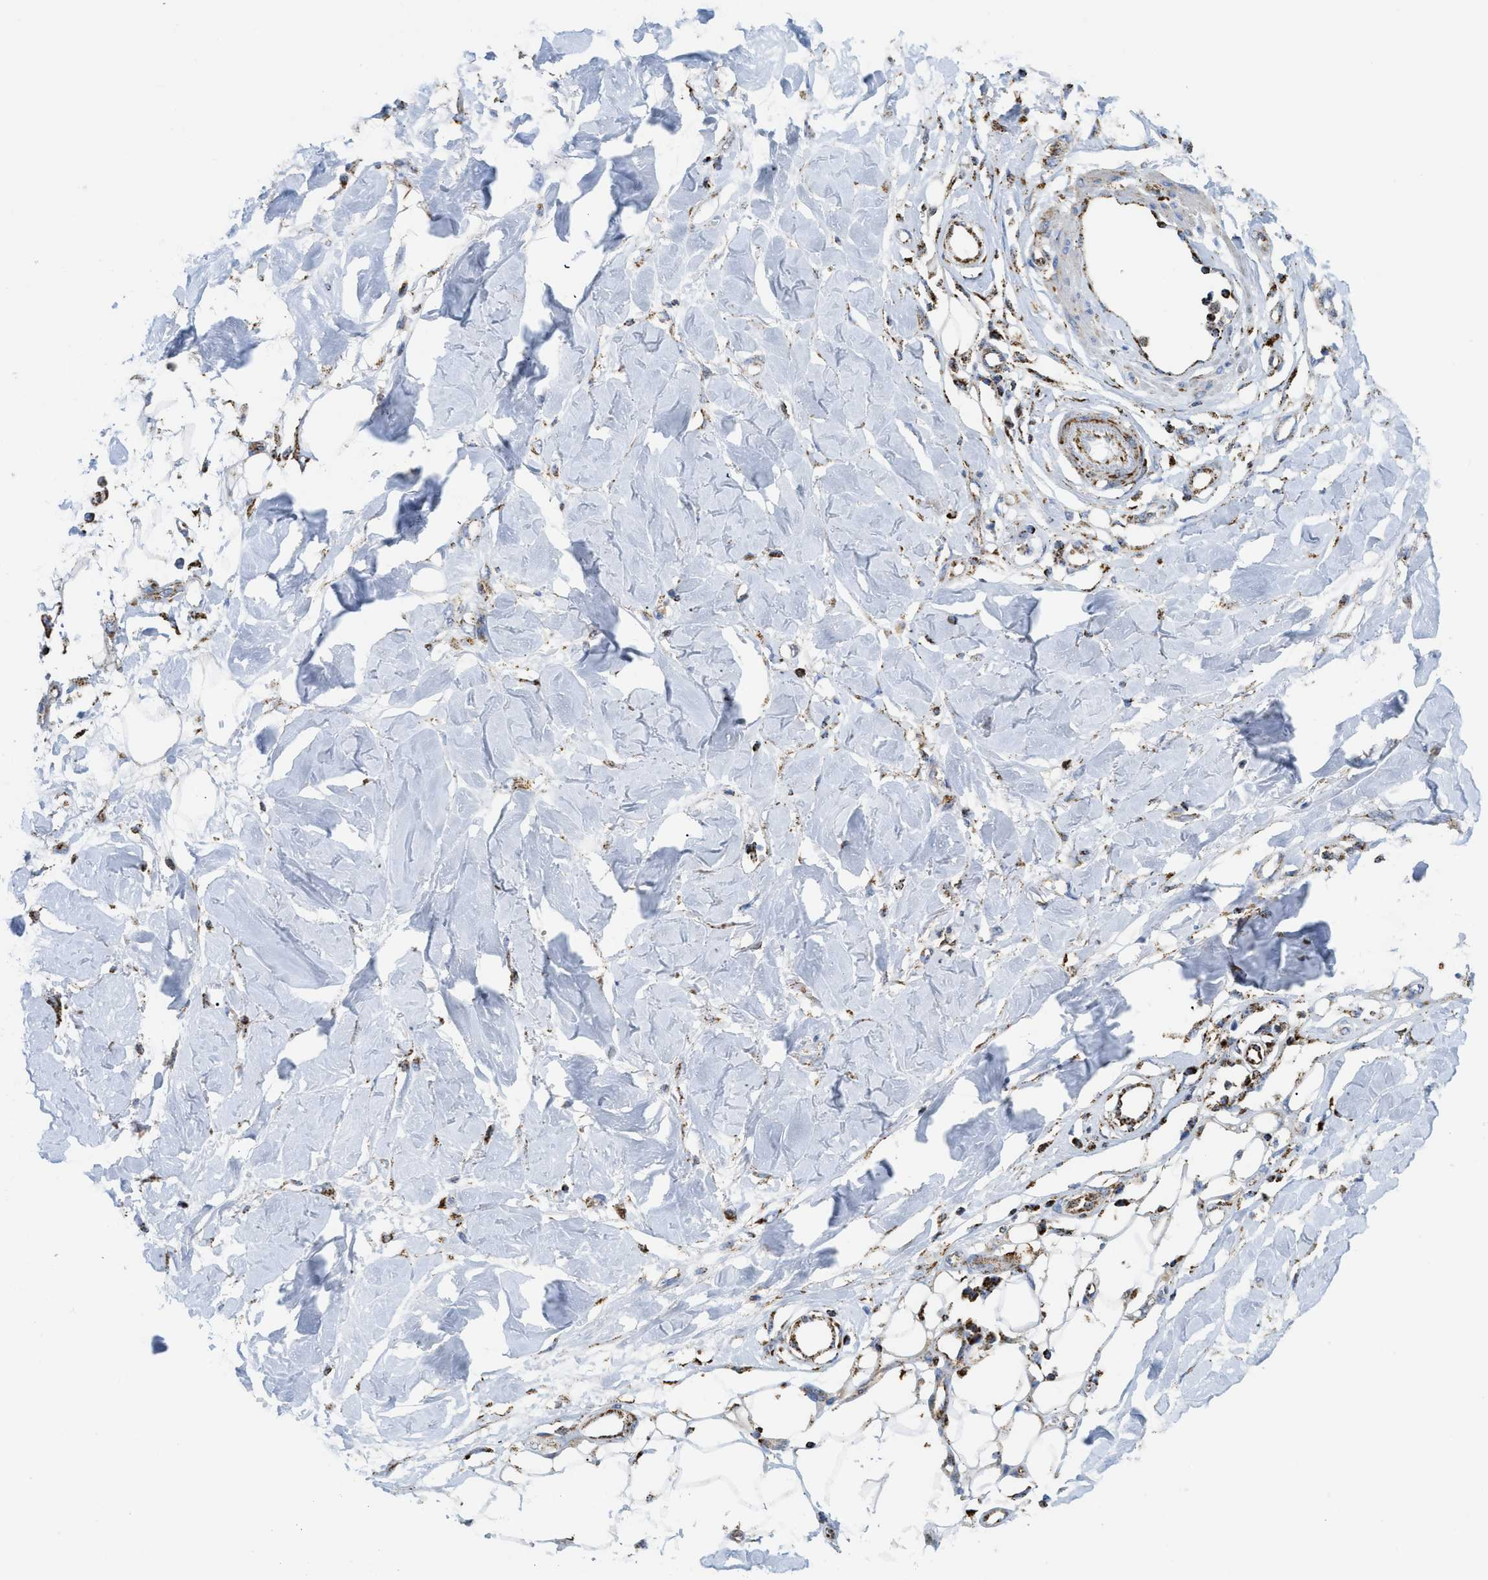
{"staining": {"intensity": "negative", "quantity": "none", "location": "none"}, "tissue": "adipose tissue", "cell_type": "Adipocytes", "image_type": "normal", "snomed": [{"axis": "morphology", "description": "Normal tissue, NOS"}, {"axis": "morphology", "description": "Squamous cell carcinoma, NOS"}, {"axis": "topography", "description": "Skin"}, {"axis": "topography", "description": "Peripheral nerve tissue"}], "caption": "Immunohistochemical staining of normal human adipose tissue reveals no significant positivity in adipocytes.", "gene": "SQOR", "patient": {"sex": "male", "age": 83}}